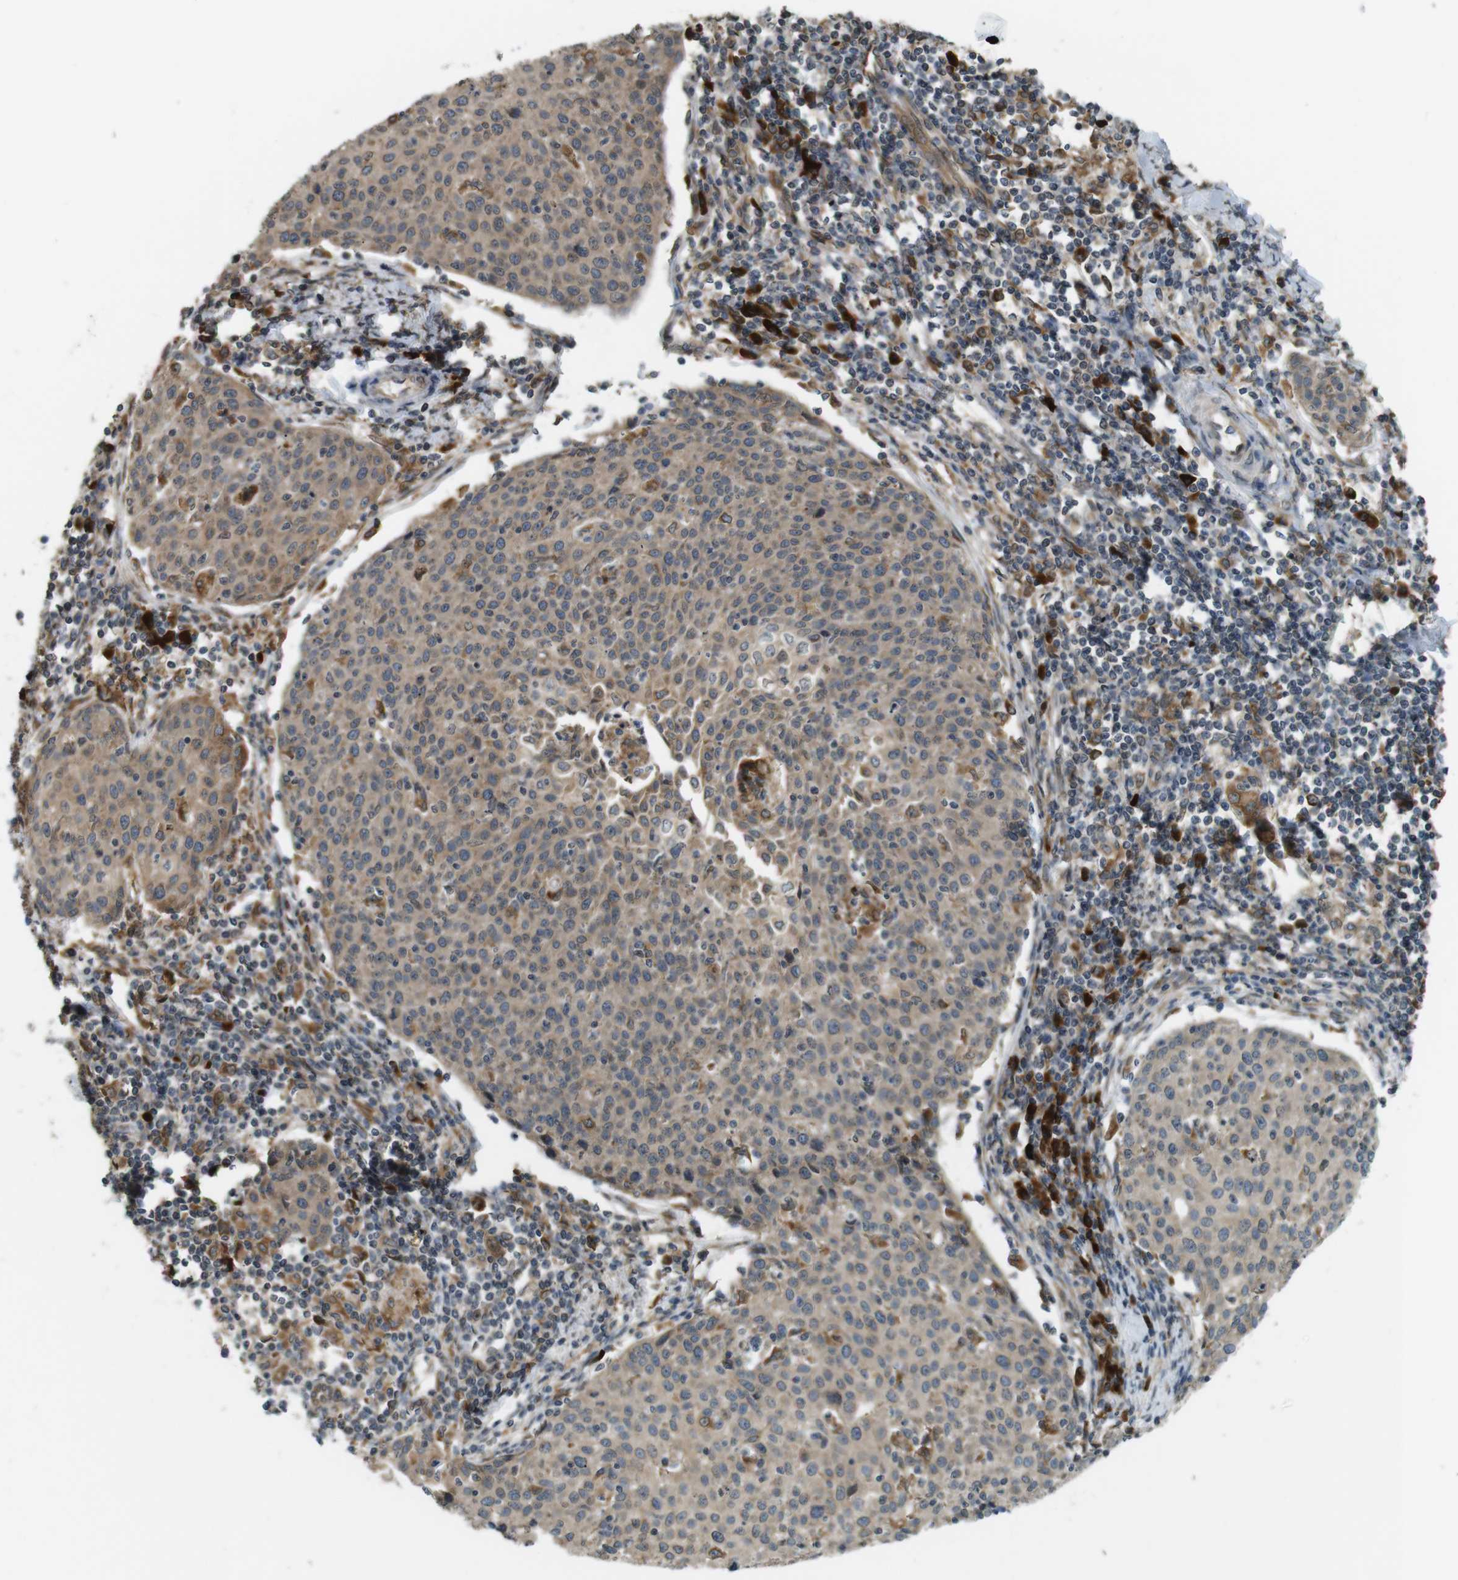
{"staining": {"intensity": "moderate", "quantity": ">75%", "location": "cytoplasmic/membranous"}, "tissue": "cervical cancer", "cell_type": "Tumor cells", "image_type": "cancer", "snomed": [{"axis": "morphology", "description": "Squamous cell carcinoma, NOS"}, {"axis": "topography", "description": "Cervix"}], "caption": "Immunohistochemical staining of cervical squamous cell carcinoma demonstrates medium levels of moderate cytoplasmic/membranous protein positivity in approximately >75% of tumor cells. Using DAB (brown) and hematoxylin (blue) stains, captured at high magnification using brightfield microscopy.", "gene": "TMED4", "patient": {"sex": "female", "age": 38}}